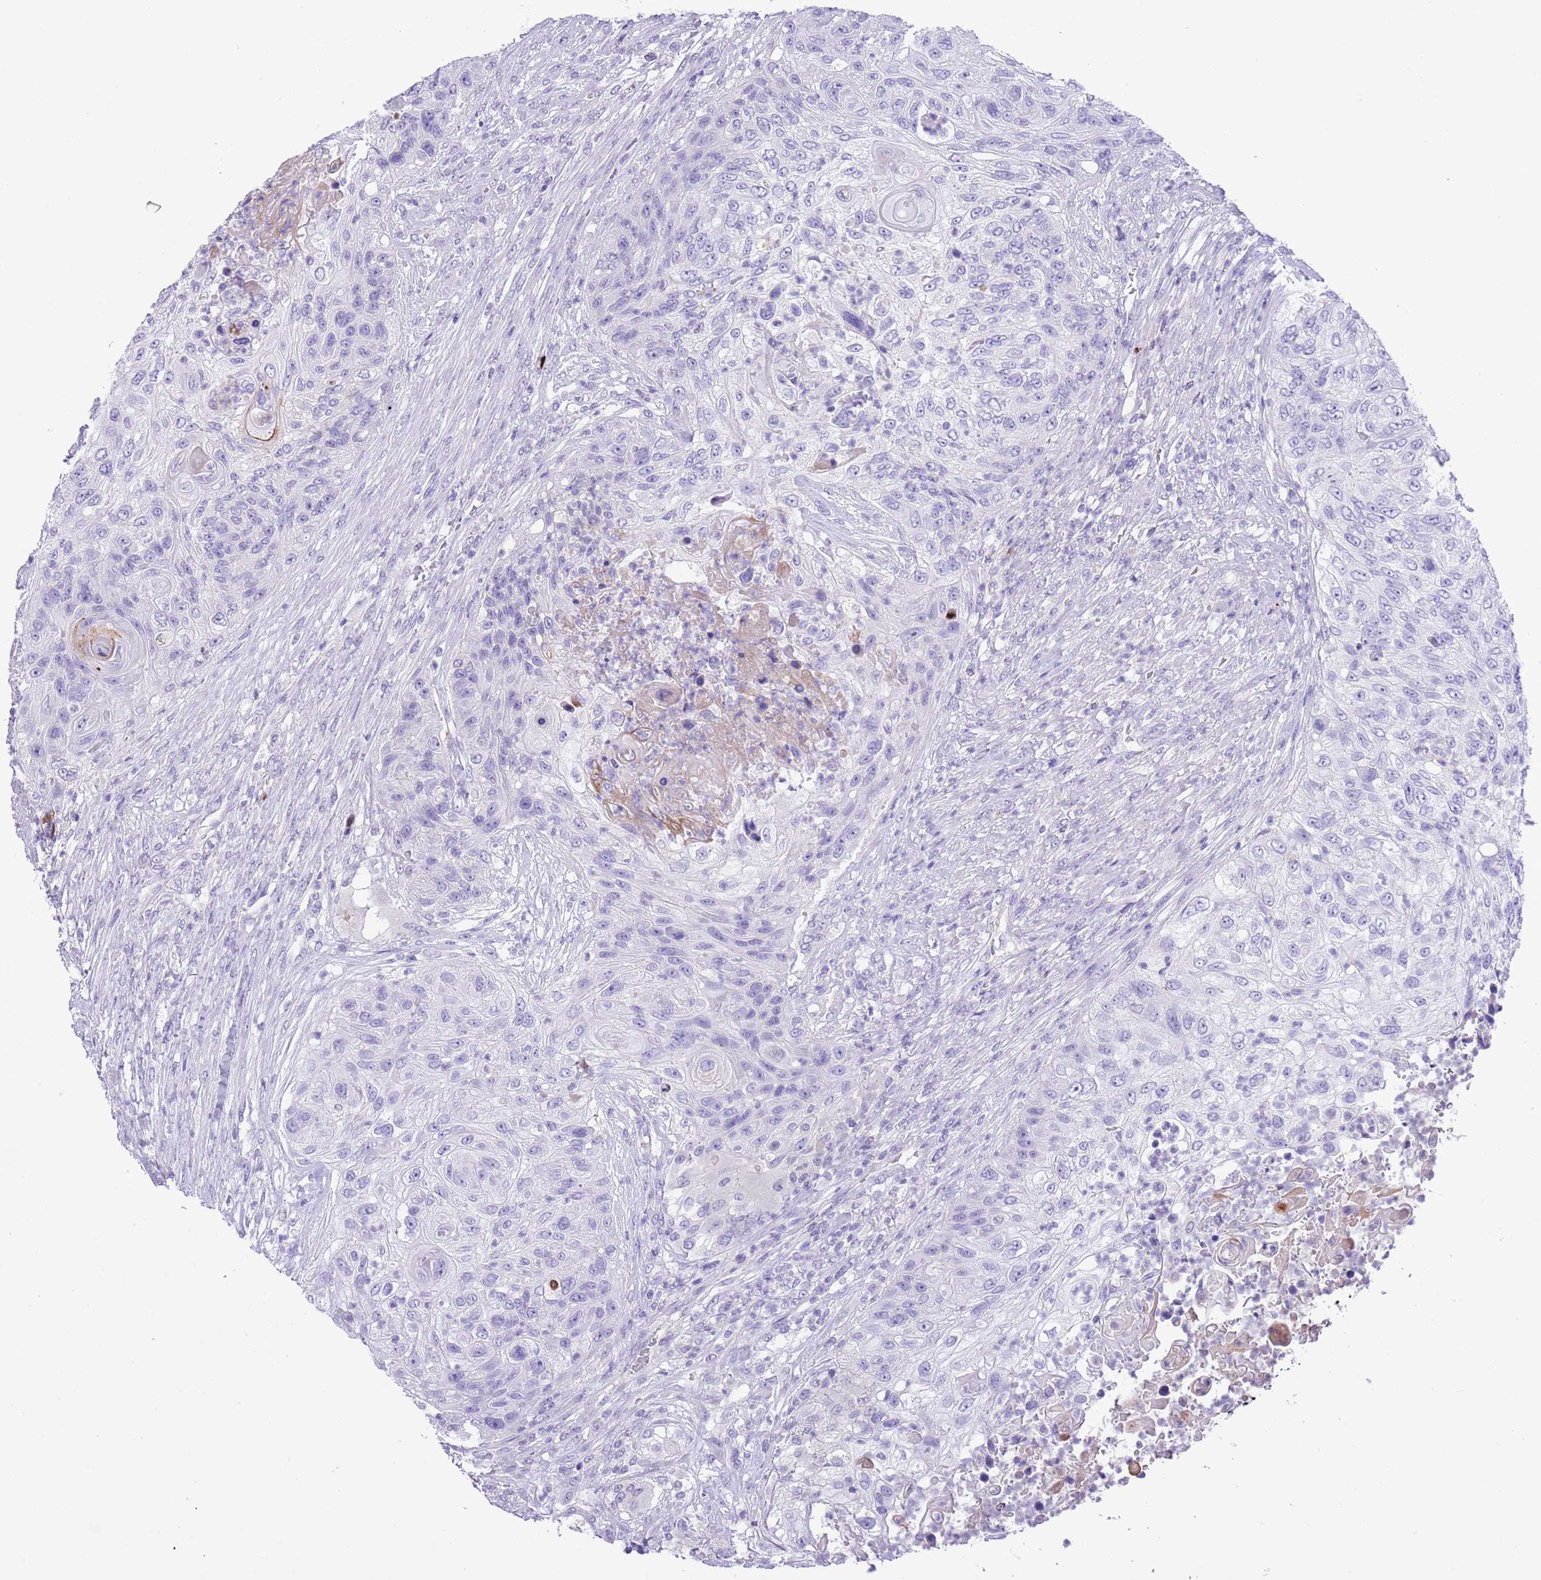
{"staining": {"intensity": "negative", "quantity": "none", "location": "none"}, "tissue": "urothelial cancer", "cell_type": "Tumor cells", "image_type": "cancer", "snomed": [{"axis": "morphology", "description": "Urothelial carcinoma, High grade"}, {"axis": "topography", "description": "Urinary bladder"}], "caption": "A histopathology image of human urothelial cancer is negative for staining in tumor cells.", "gene": "CLEC2A", "patient": {"sex": "female", "age": 60}}